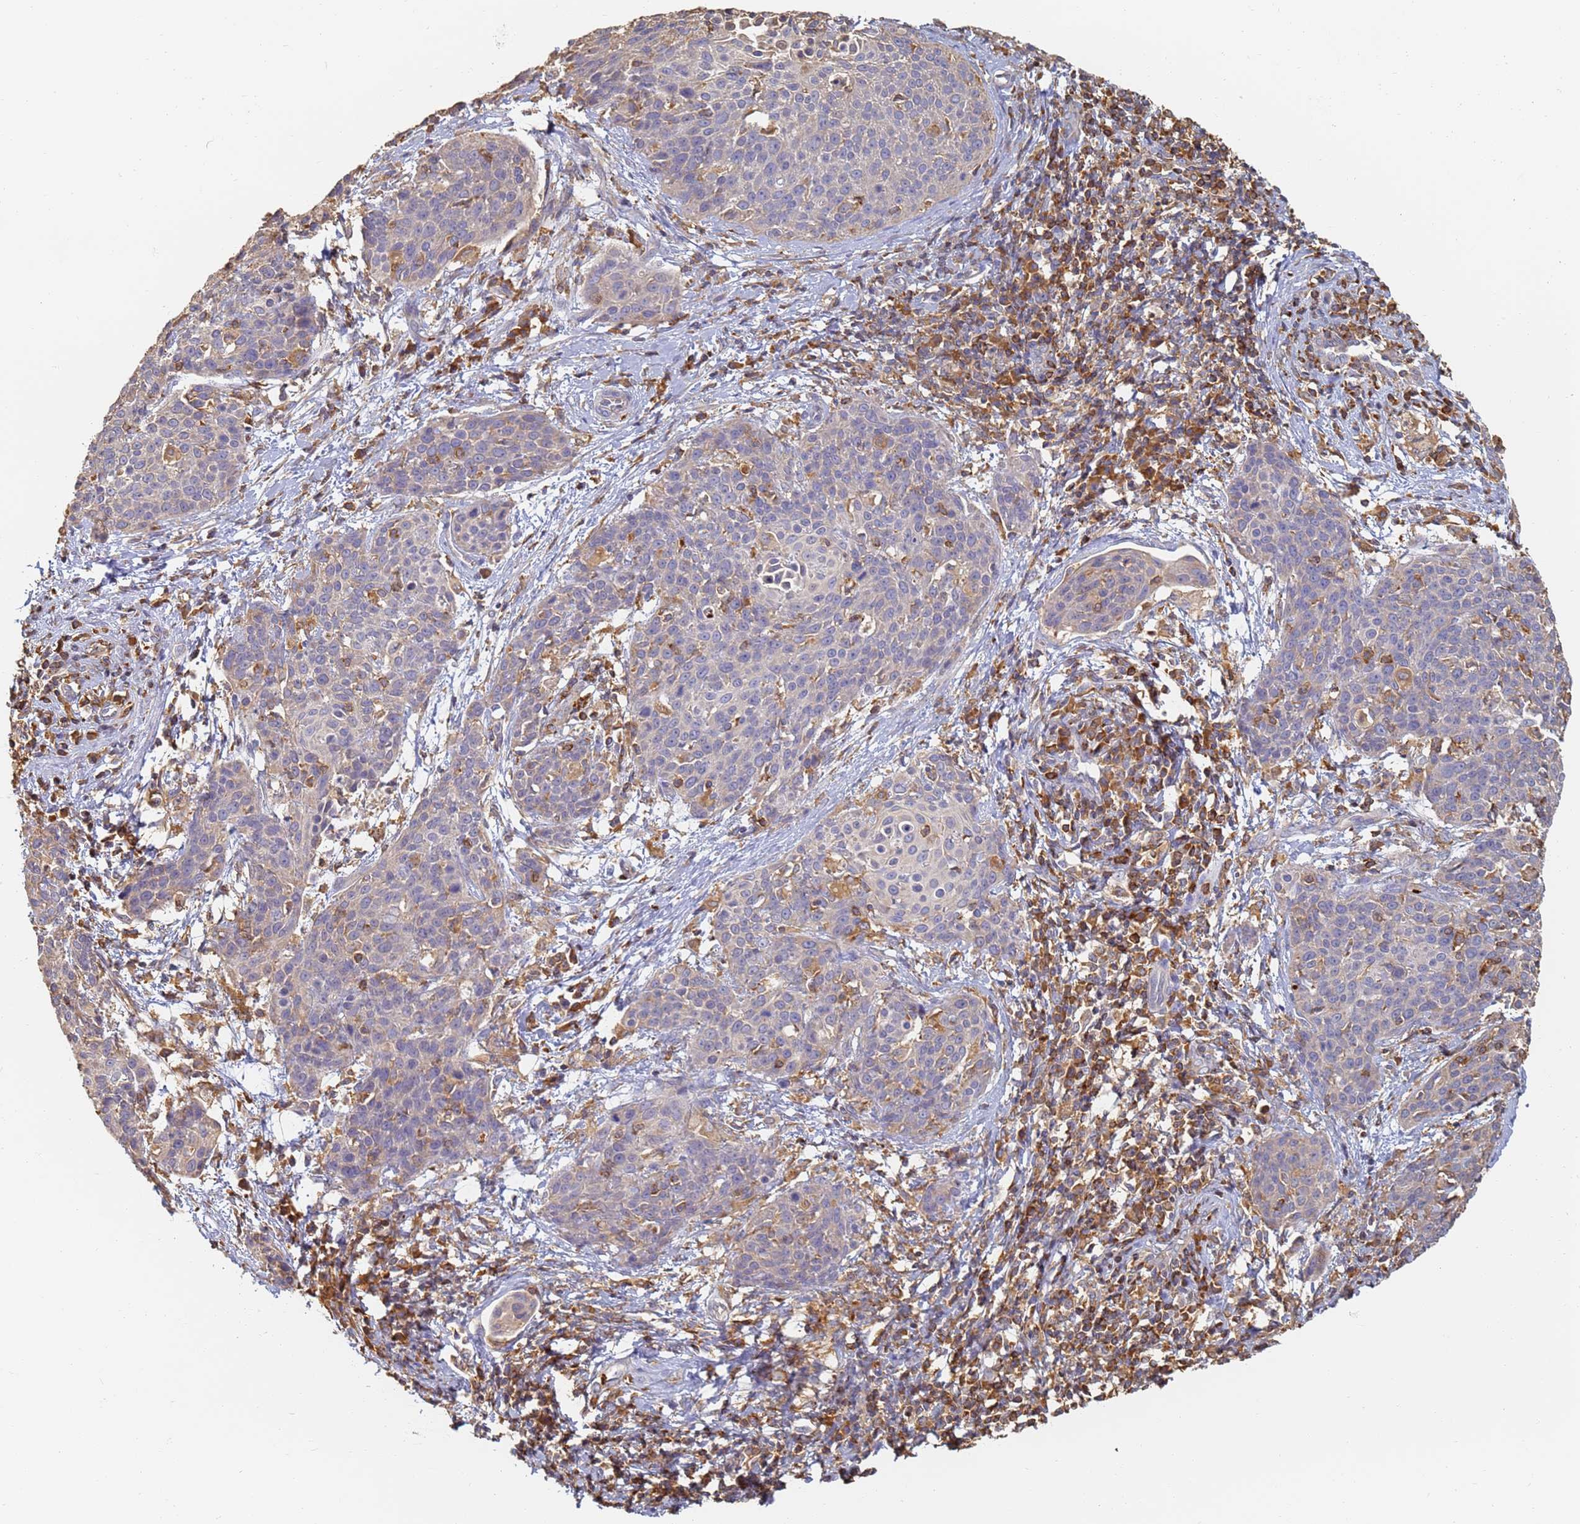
{"staining": {"intensity": "negative", "quantity": "none", "location": "none"}, "tissue": "cervical cancer", "cell_type": "Tumor cells", "image_type": "cancer", "snomed": [{"axis": "morphology", "description": "Squamous cell carcinoma, NOS"}, {"axis": "topography", "description": "Cervix"}], "caption": "DAB immunohistochemical staining of squamous cell carcinoma (cervical) exhibits no significant staining in tumor cells.", "gene": "BIN2", "patient": {"sex": "female", "age": 38}}